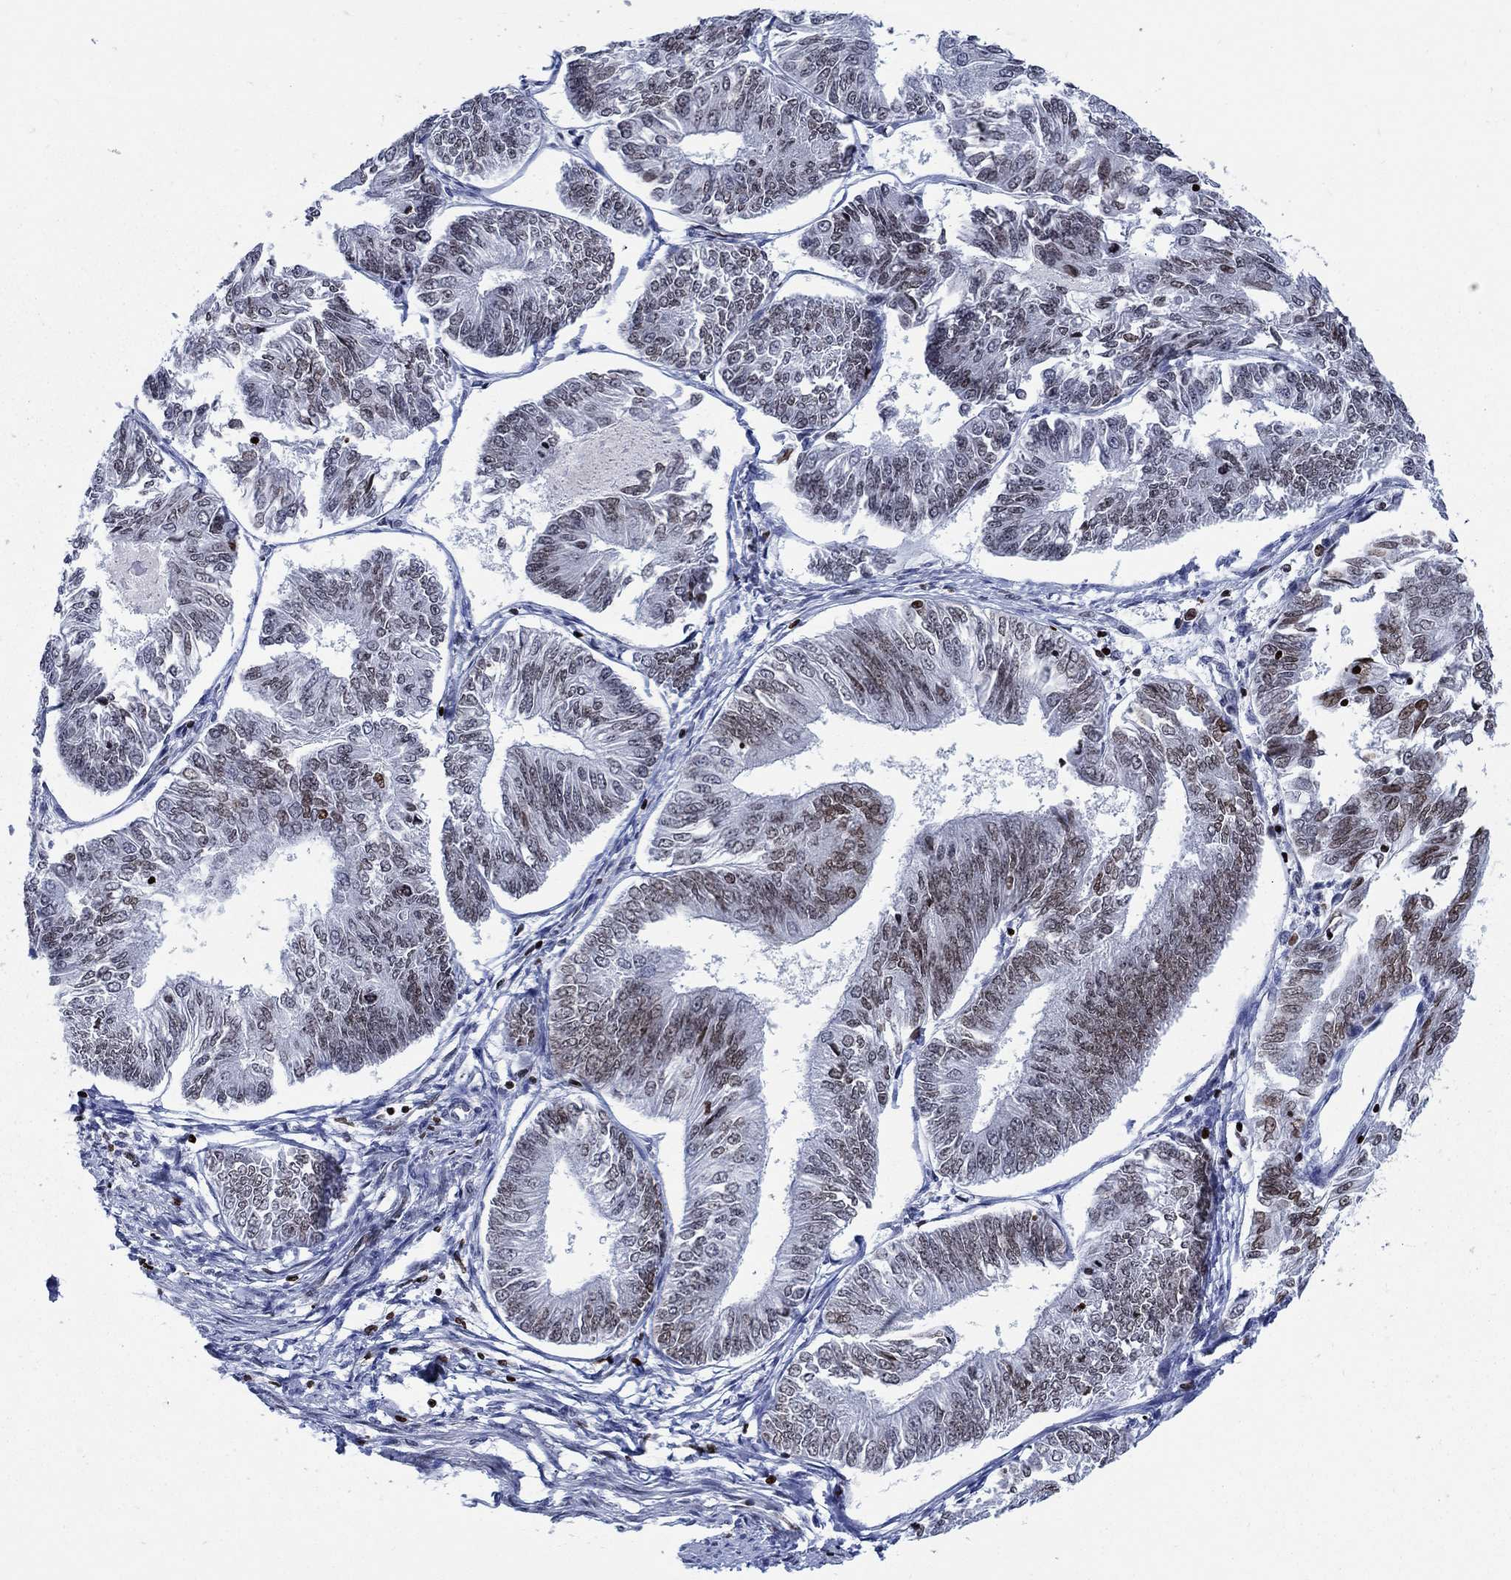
{"staining": {"intensity": "weak", "quantity": "25%-75%", "location": "nuclear"}, "tissue": "endometrial cancer", "cell_type": "Tumor cells", "image_type": "cancer", "snomed": [{"axis": "morphology", "description": "Adenocarcinoma, NOS"}, {"axis": "topography", "description": "Endometrium"}], "caption": "Endometrial cancer (adenocarcinoma) stained with DAB (3,3'-diaminobenzidine) immunohistochemistry (IHC) shows low levels of weak nuclear positivity in about 25%-75% of tumor cells. (DAB (3,3'-diaminobenzidine) IHC with brightfield microscopy, high magnification).", "gene": "HMGA1", "patient": {"sex": "female", "age": 58}}